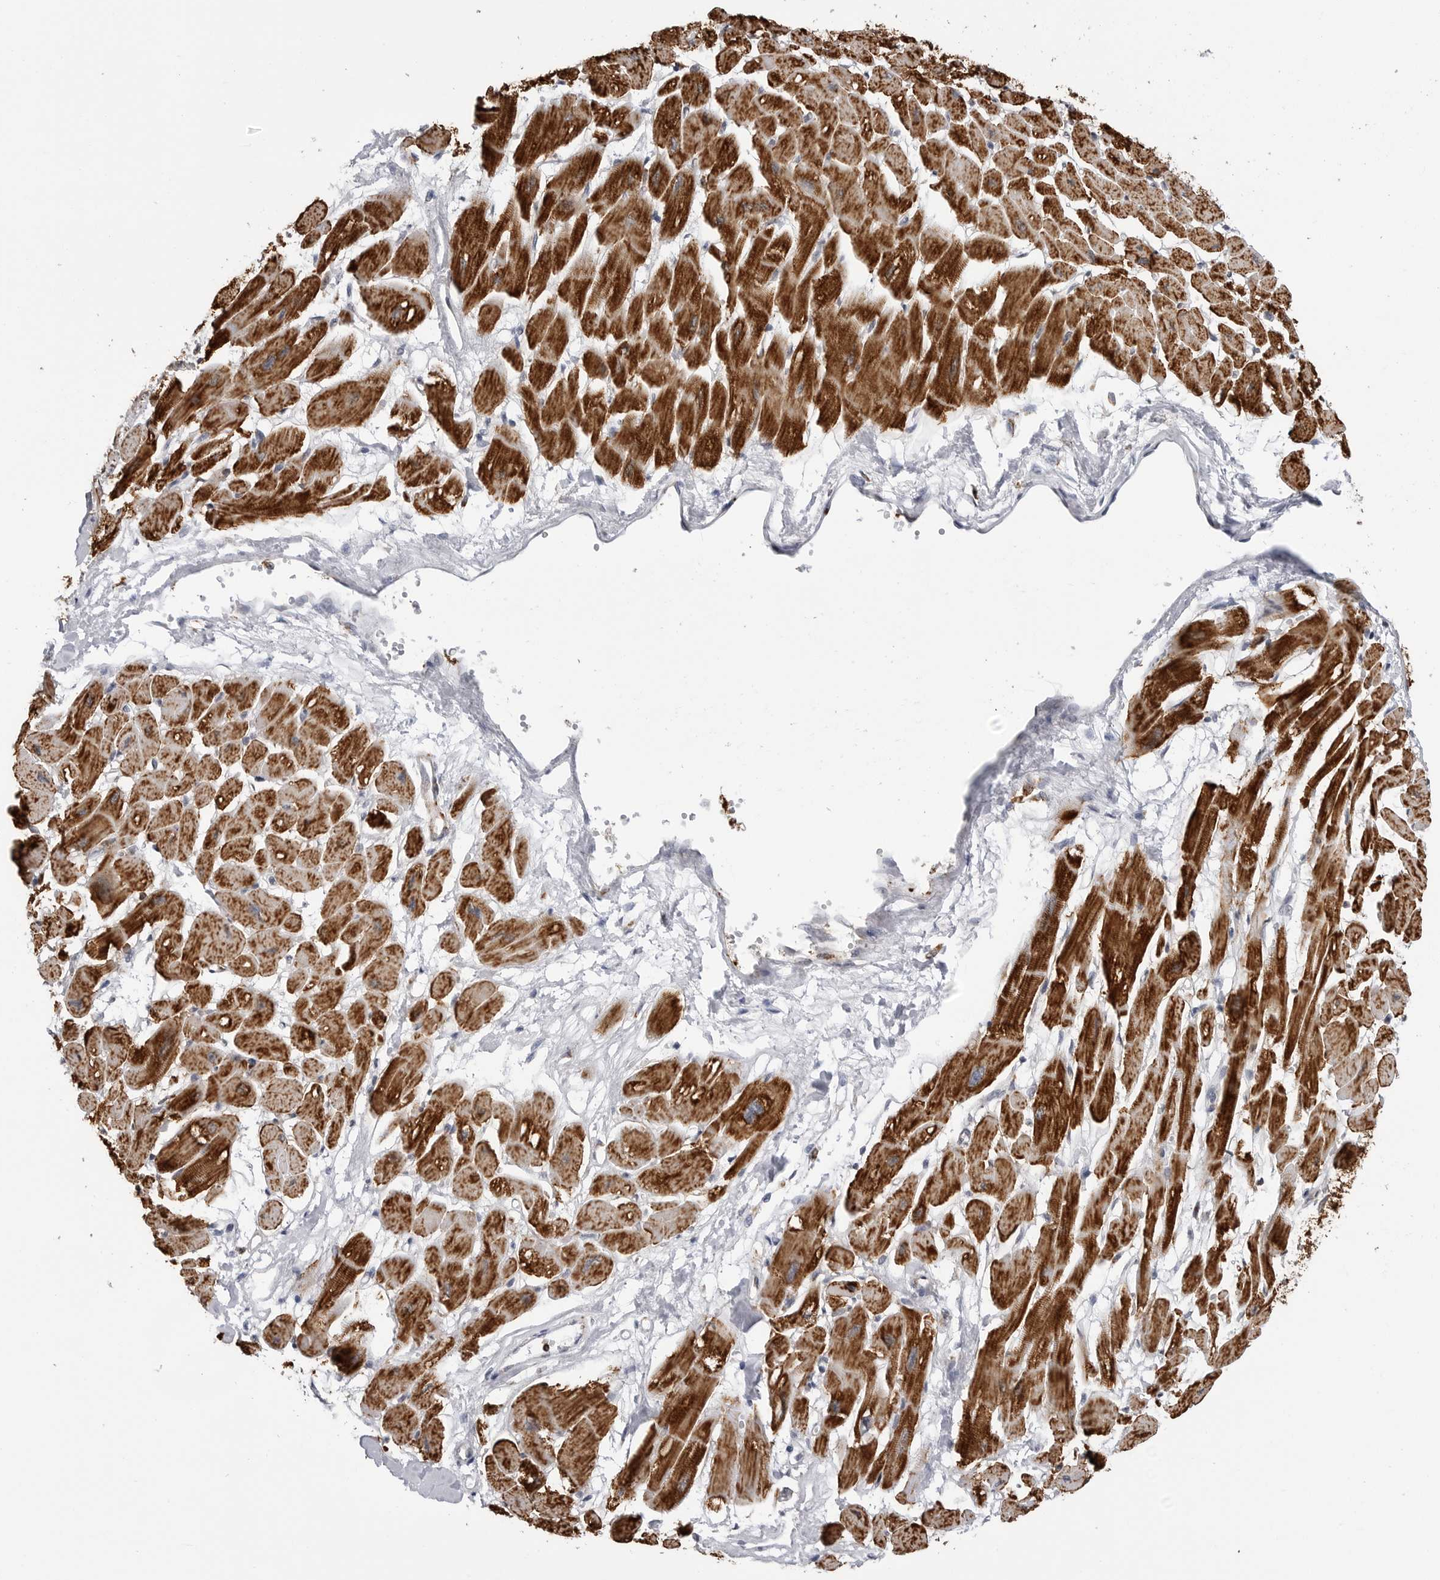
{"staining": {"intensity": "strong", "quantity": ">75%", "location": "cytoplasmic/membranous"}, "tissue": "heart muscle", "cell_type": "Cardiomyocytes", "image_type": "normal", "snomed": [{"axis": "morphology", "description": "Normal tissue, NOS"}, {"axis": "topography", "description": "Heart"}], "caption": "IHC histopathology image of benign heart muscle: heart muscle stained using immunohistochemistry (IHC) reveals high levels of strong protein expression localized specifically in the cytoplasmic/membranous of cardiomyocytes, appearing as a cytoplasmic/membranous brown color.", "gene": "COX5A", "patient": {"sex": "female", "age": 54}}